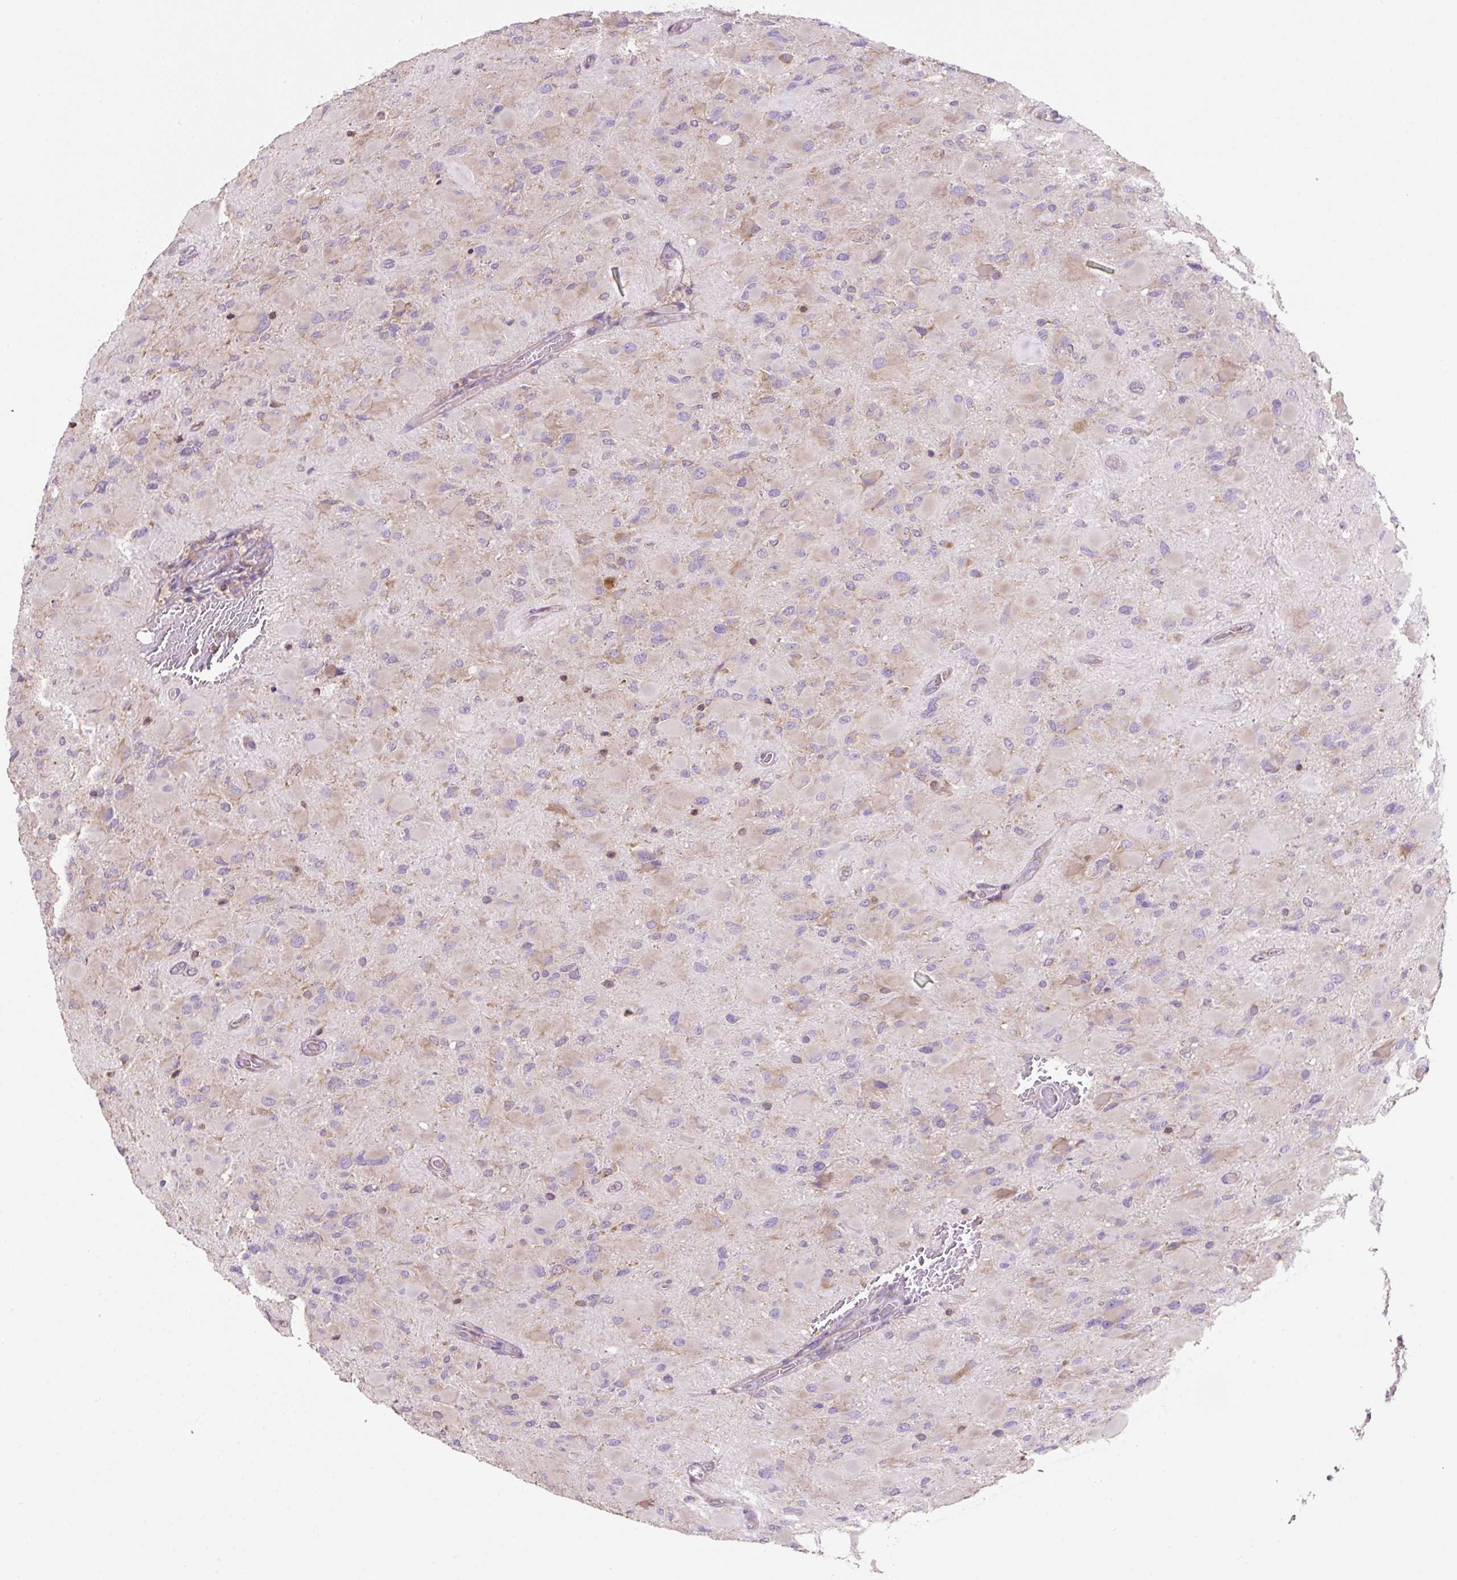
{"staining": {"intensity": "weak", "quantity": "<25%", "location": "cytoplasmic/membranous"}, "tissue": "glioma", "cell_type": "Tumor cells", "image_type": "cancer", "snomed": [{"axis": "morphology", "description": "Glioma, malignant, High grade"}, {"axis": "topography", "description": "Cerebral cortex"}], "caption": "Glioma stained for a protein using immunohistochemistry (IHC) reveals no staining tumor cells.", "gene": "RPS23", "patient": {"sex": "female", "age": 36}}